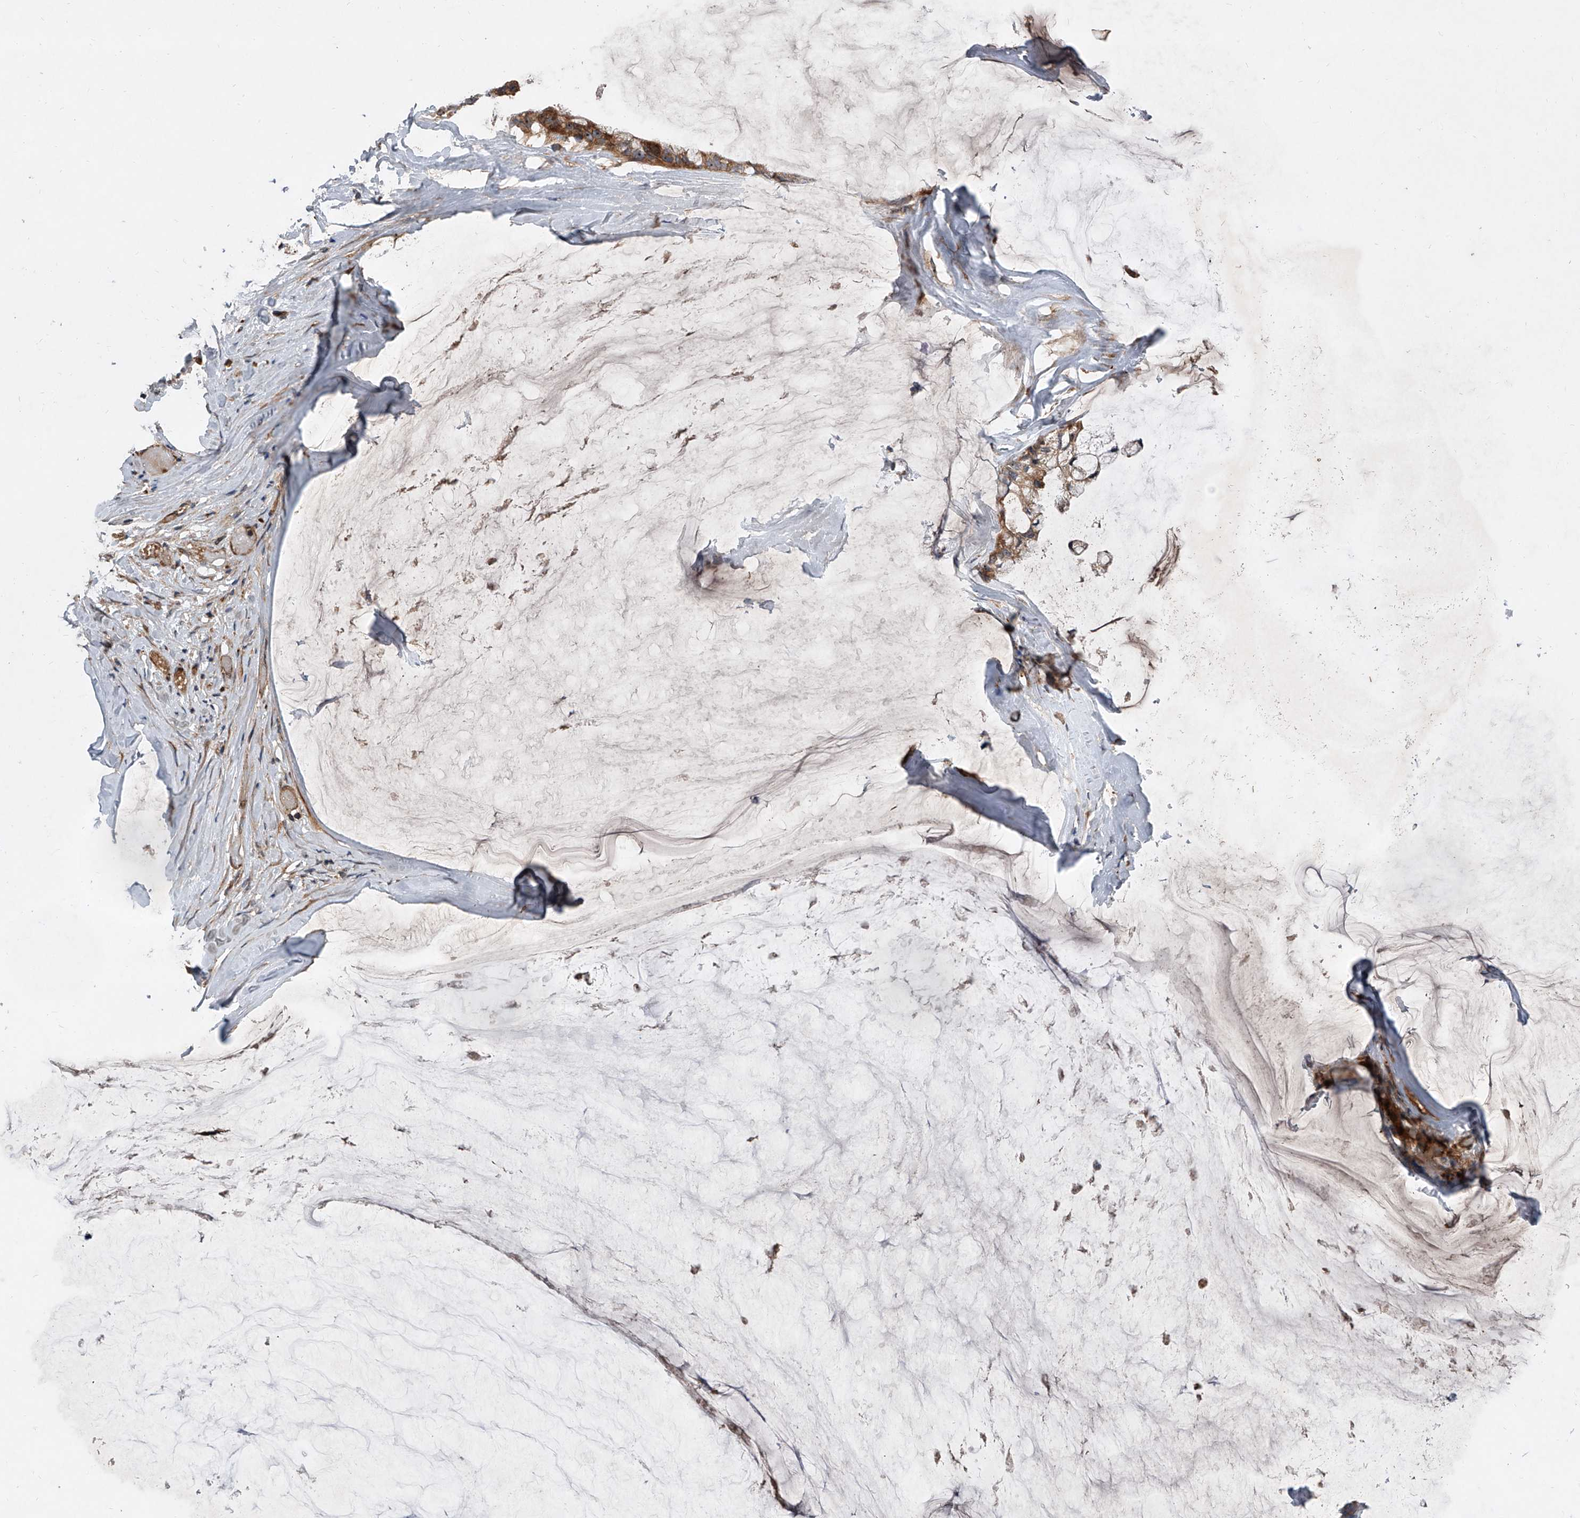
{"staining": {"intensity": "moderate", "quantity": ">75%", "location": "cytoplasmic/membranous"}, "tissue": "ovarian cancer", "cell_type": "Tumor cells", "image_type": "cancer", "snomed": [{"axis": "morphology", "description": "Cystadenocarcinoma, mucinous, NOS"}, {"axis": "topography", "description": "Ovary"}], "caption": "Ovarian cancer (mucinous cystadenocarcinoma) stained for a protein (brown) shows moderate cytoplasmic/membranous positive positivity in approximately >75% of tumor cells.", "gene": "USP47", "patient": {"sex": "female", "age": 39}}